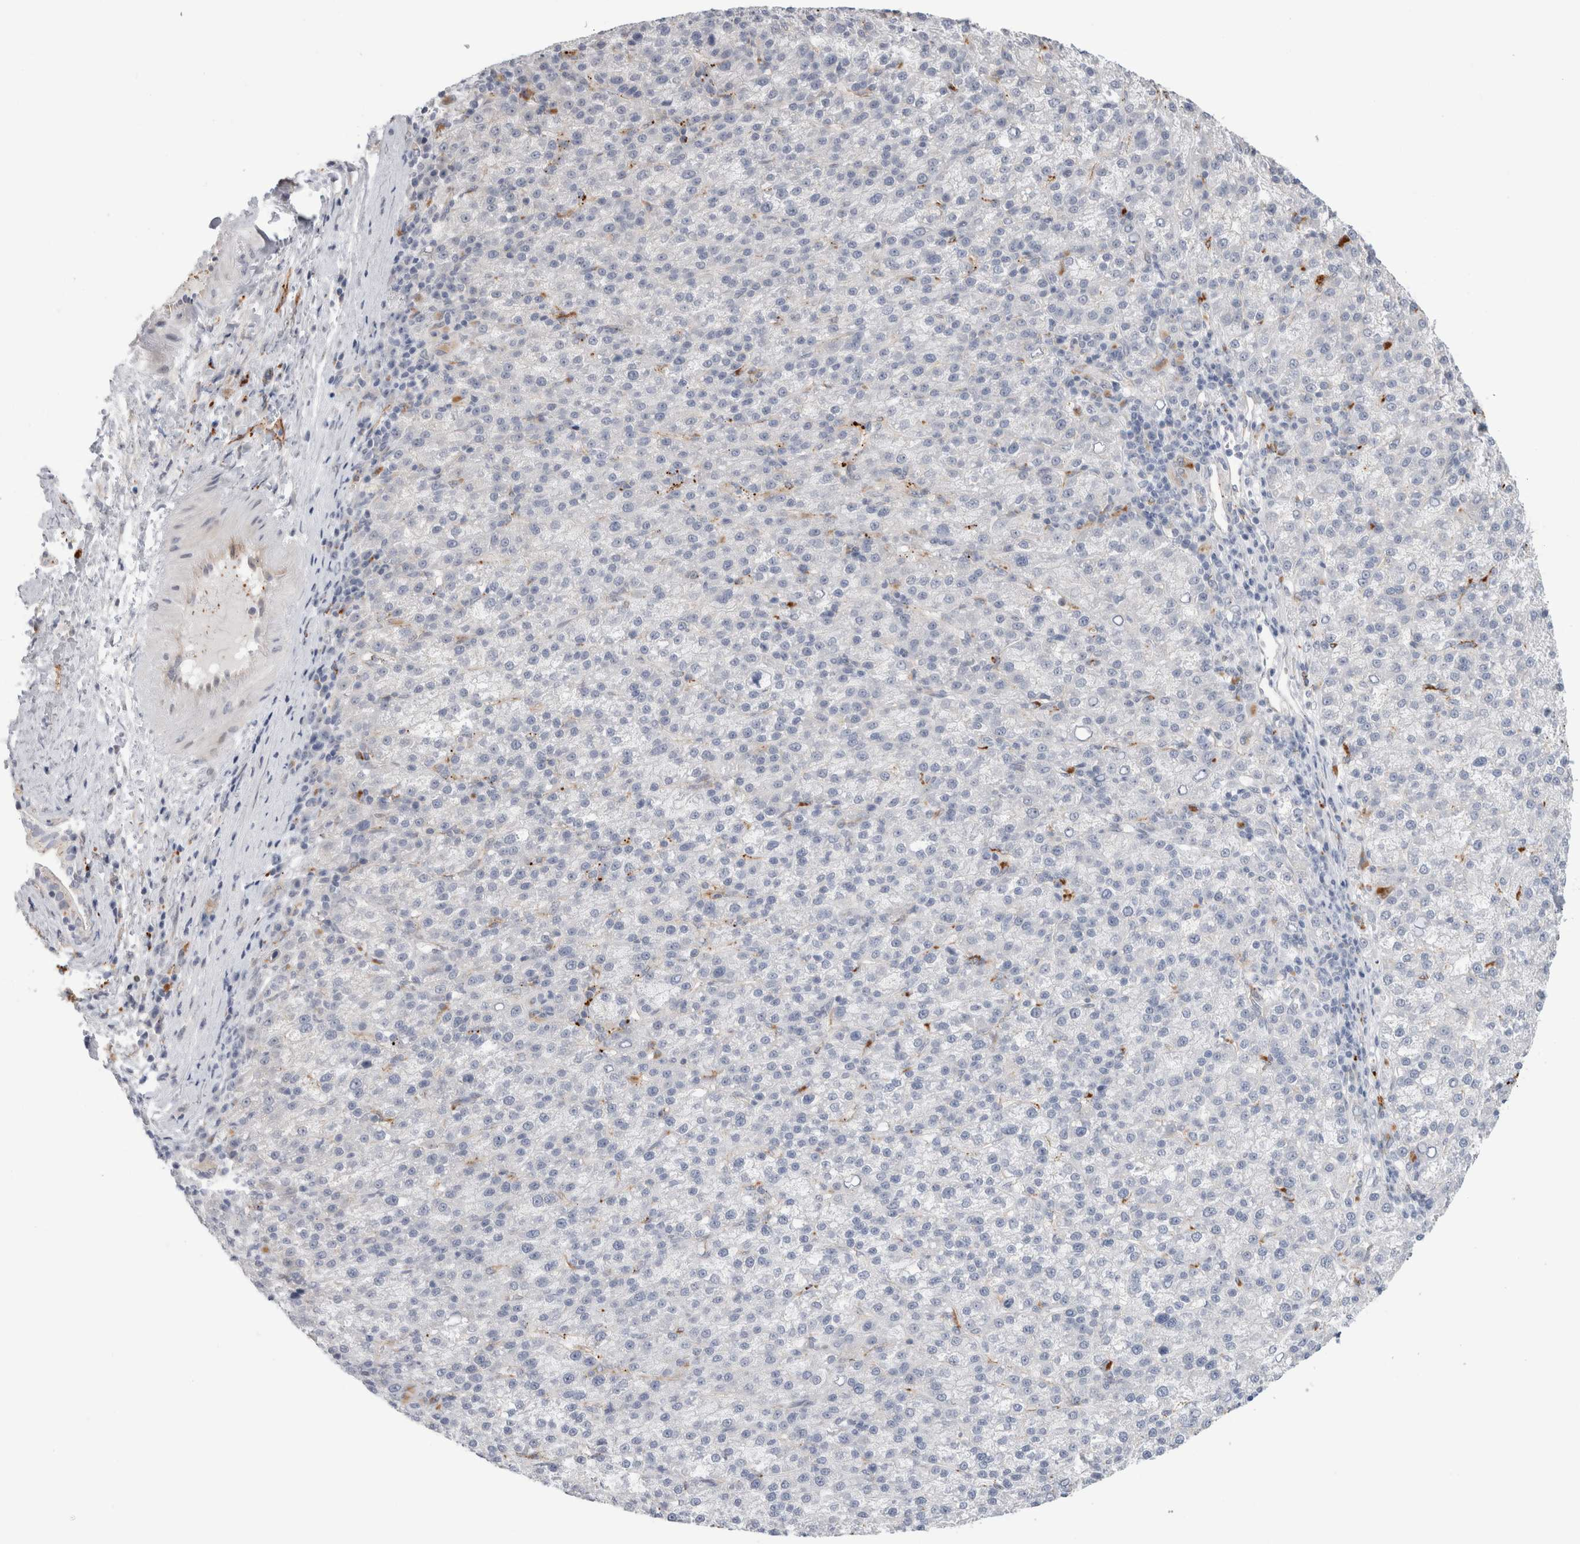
{"staining": {"intensity": "negative", "quantity": "none", "location": "none"}, "tissue": "liver cancer", "cell_type": "Tumor cells", "image_type": "cancer", "snomed": [{"axis": "morphology", "description": "Carcinoma, Hepatocellular, NOS"}, {"axis": "topography", "description": "Liver"}], "caption": "Histopathology image shows no significant protein expression in tumor cells of liver cancer (hepatocellular carcinoma). (Brightfield microscopy of DAB immunohistochemistry at high magnification).", "gene": "ANKMY1", "patient": {"sex": "female", "age": 58}}